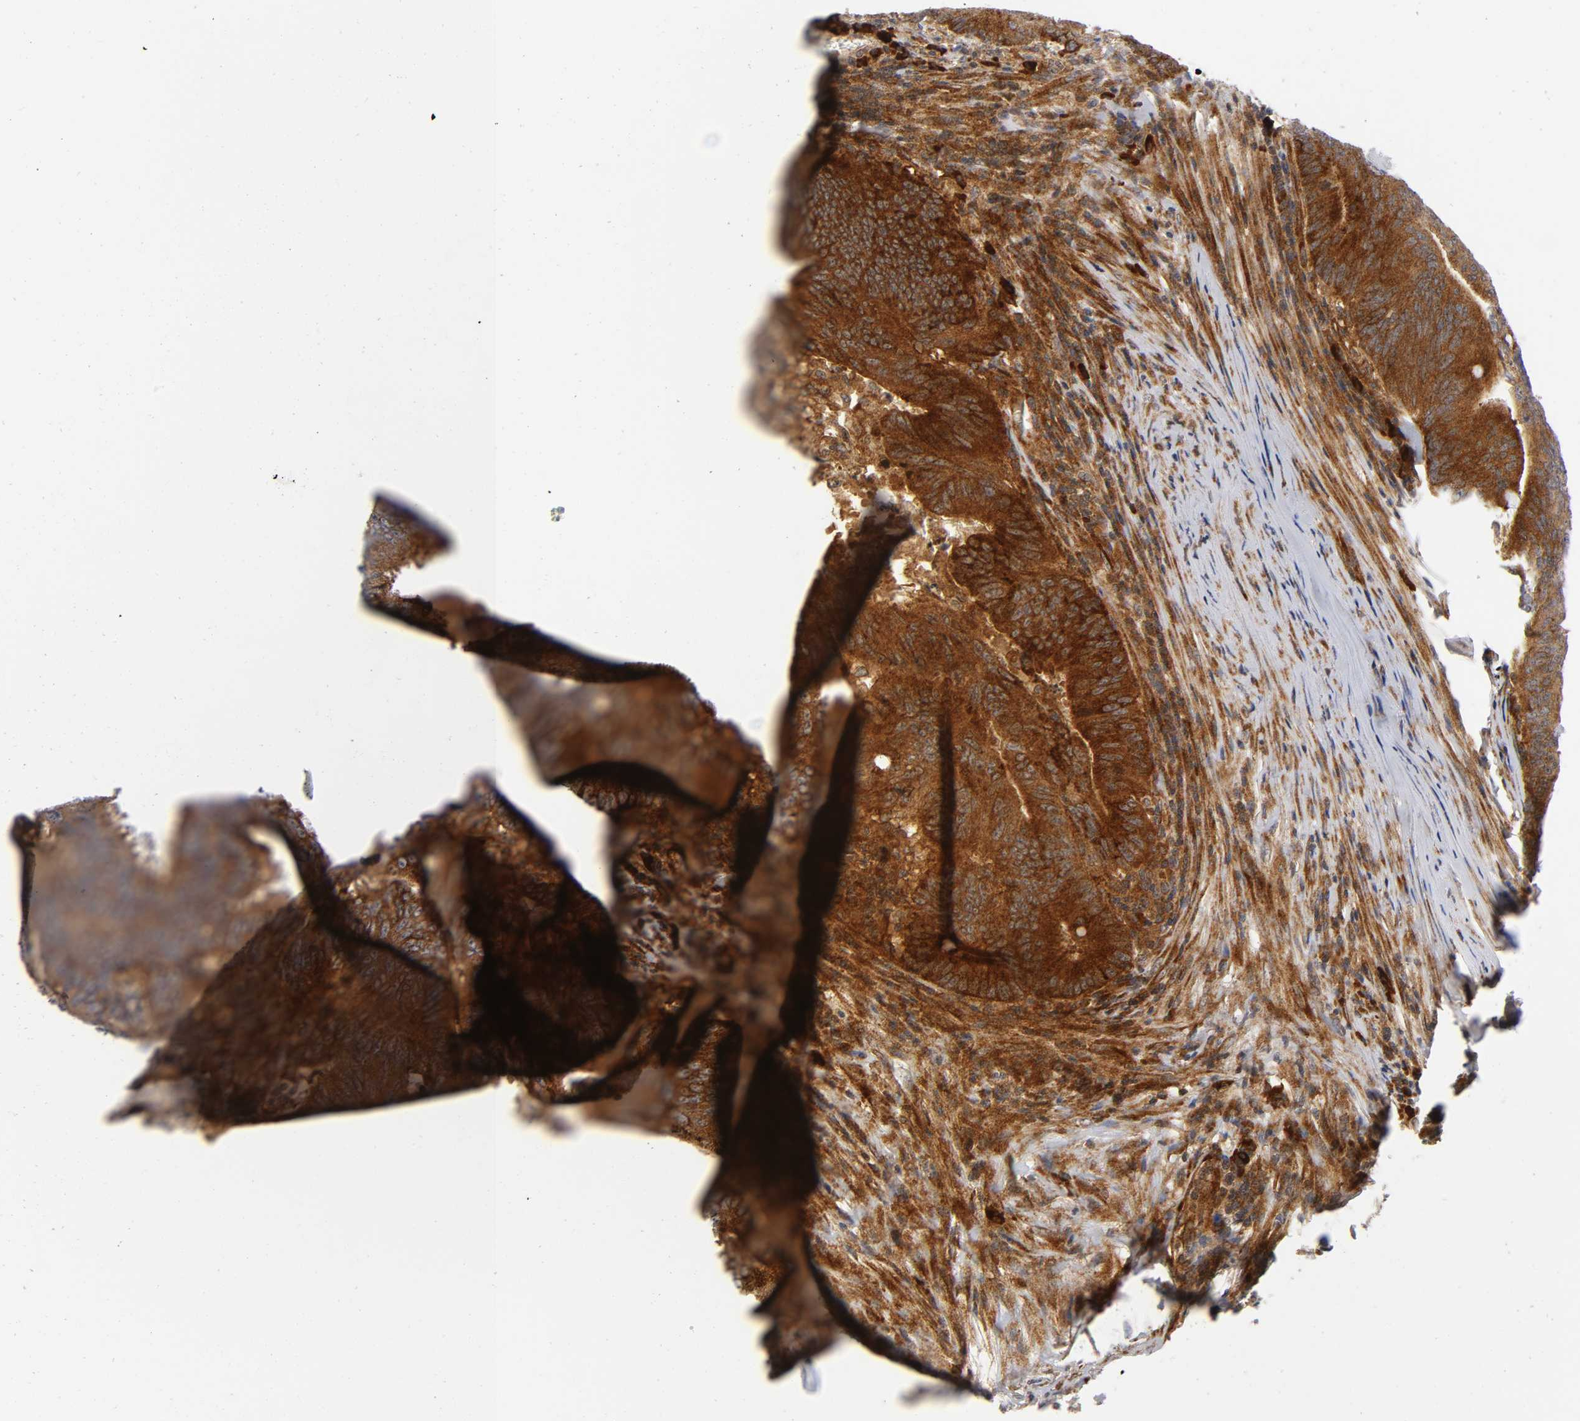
{"staining": {"intensity": "strong", "quantity": ">75%", "location": "cytoplasmic/membranous"}, "tissue": "colorectal cancer", "cell_type": "Tumor cells", "image_type": "cancer", "snomed": [{"axis": "morphology", "description": "Adenocarcinoma, NOS"}, {"axis": "topography", "description": "Colon"}], "caption": "Immunohistochemistry of colorectal cancer reveals high levels of strong cytoplasmic/membranous staining in approximately >75% of tumor cells.", "gene": "EIF5", "patient": {"sex": "male", "age": 45}}